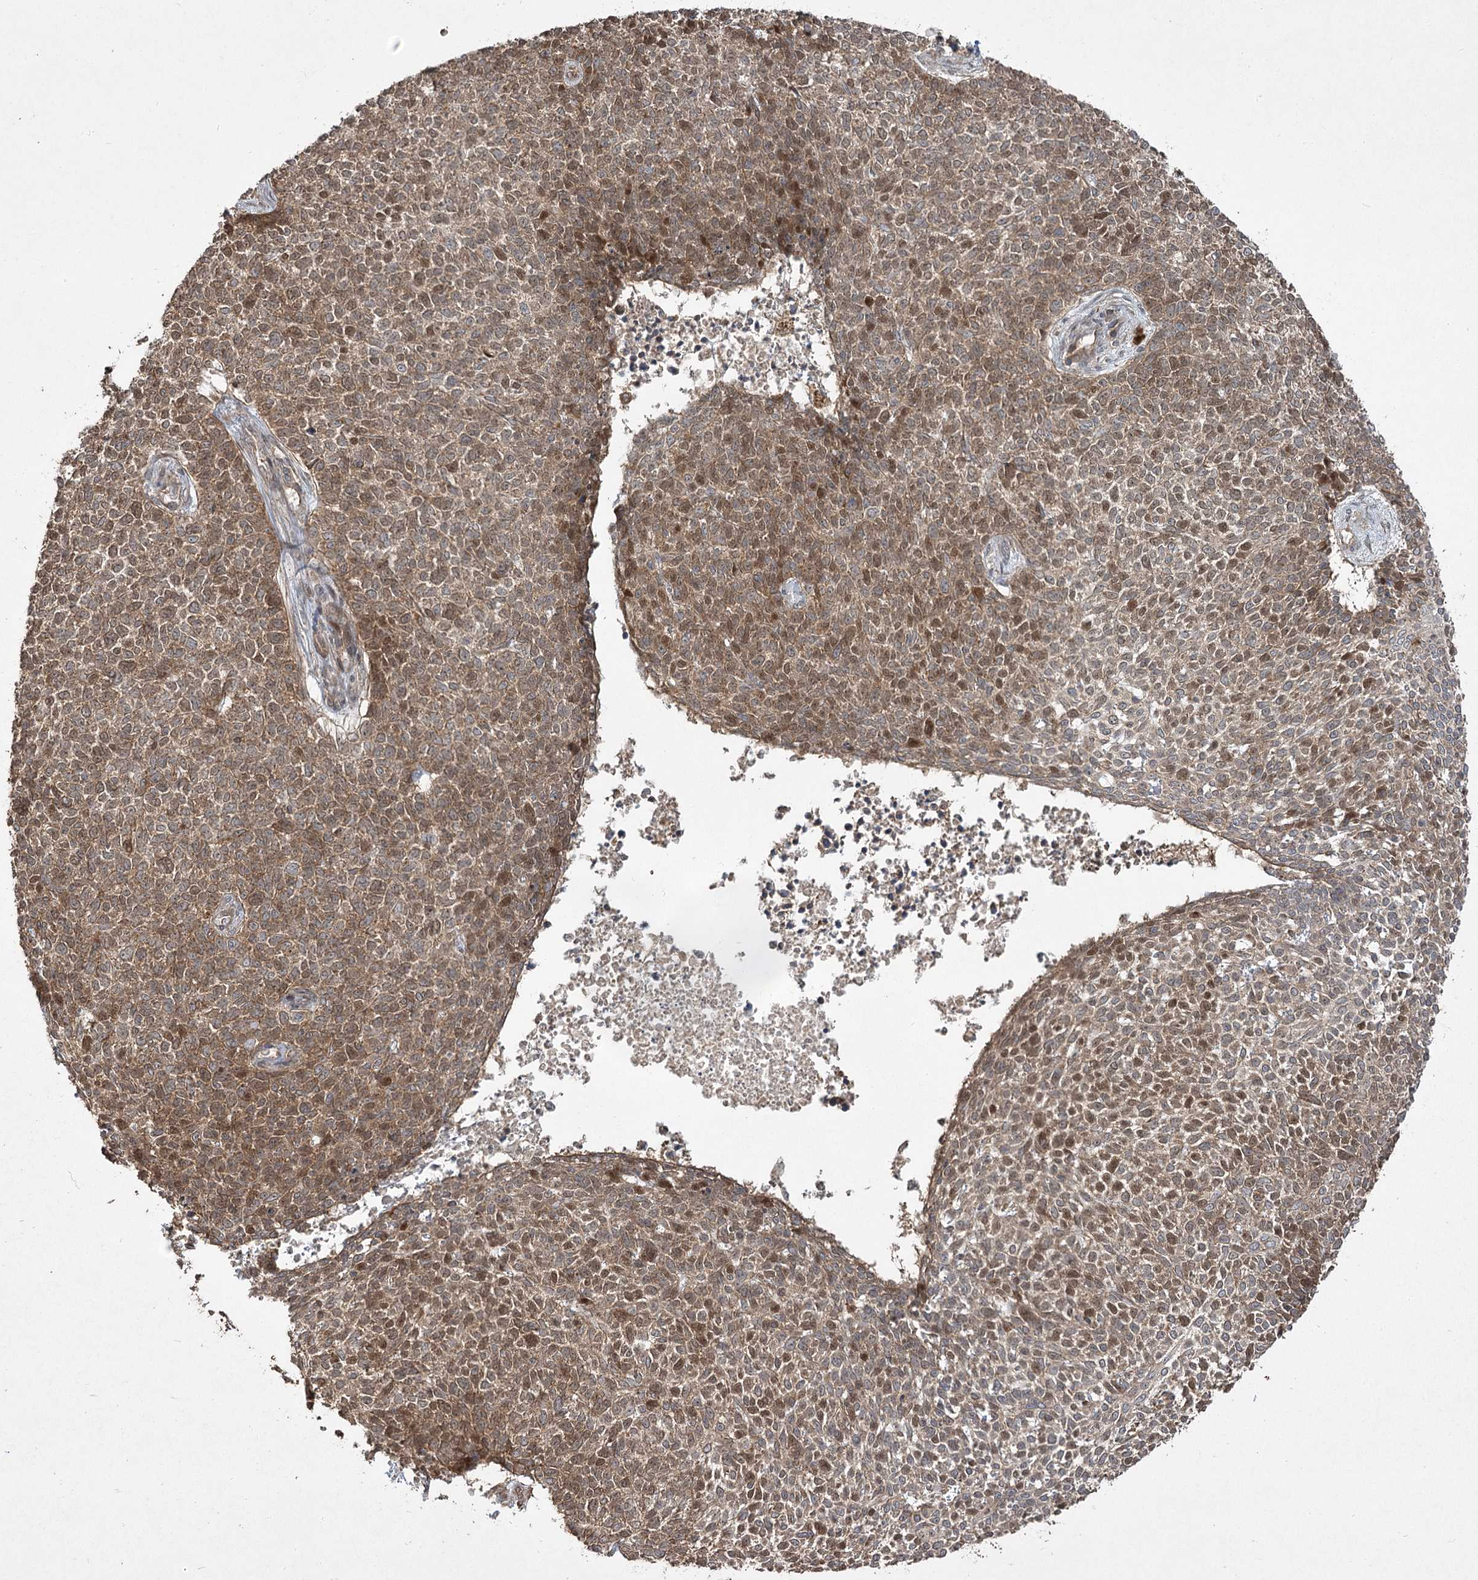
{"staining": {"intensity": "moderate", "quantity": ">75%", "location": "cytoplasmic/membranous,nuclear"}, "tissue": "skin cancer", "cell_type": "Tumor cells", "image_type": "cancer", "snomed": [{"axis": "morphology", "description": "Basal cell carcinoma"}, {"axis": "topography", "description": "Skin"}], "caption": "Skin basal cell carcinoma stained with a brown dye demonstrates moderate cytoplasmic/membranous and nuclear positive staining in about >75% of tumor cells.", "gene": "CPLANE1", "patient": {"sex": "female", "age": 84}}